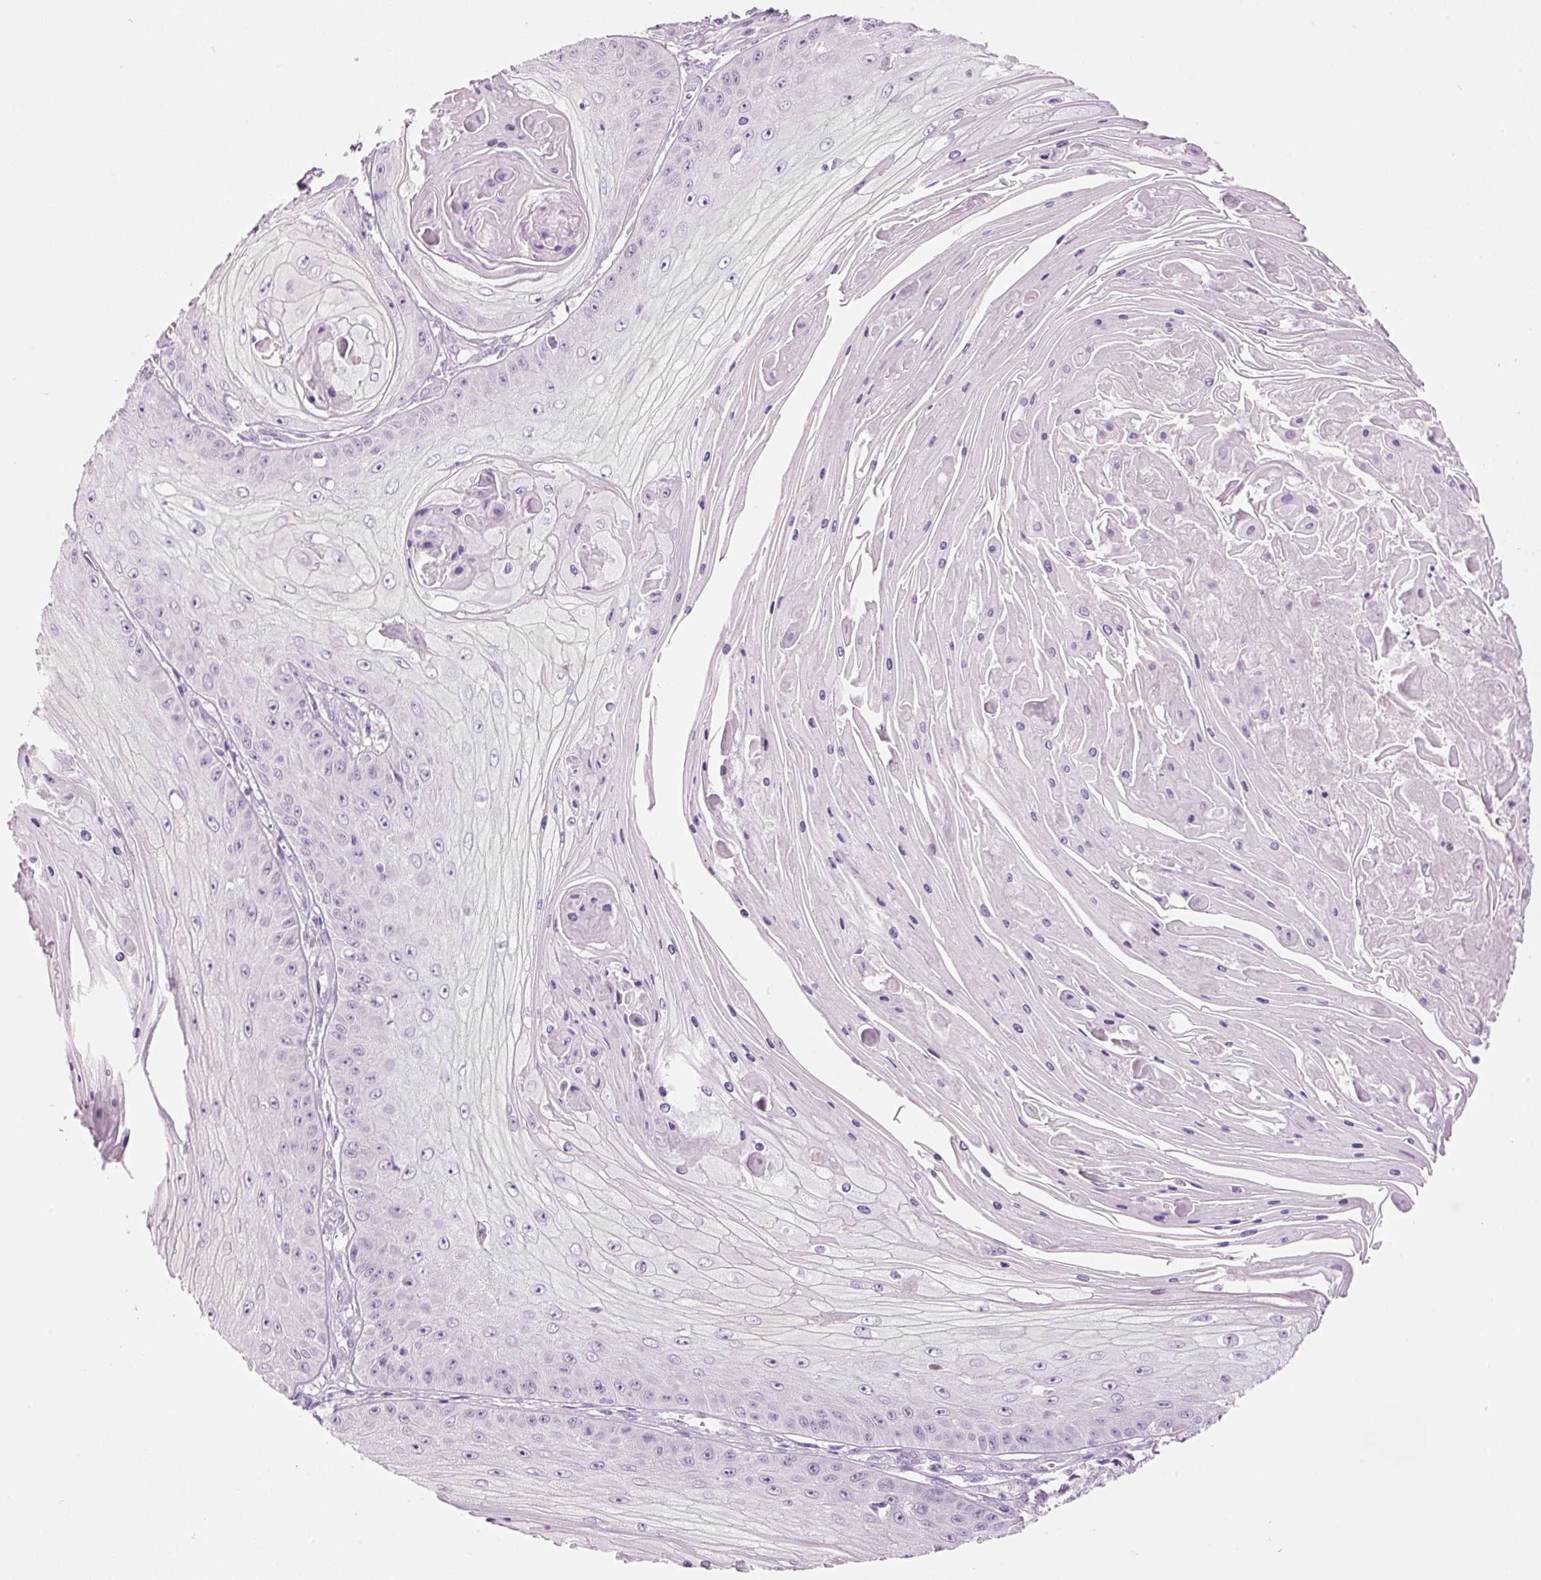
{"staining": {"intensity": "negative", "quantity": "none", "location": "none"}, "tissue": "skin cancer", "cell_type": "Tumor cells", "image_type": "cancer", "snomed": [{"axis": "morphology", "description": "Squamous cell carcinoma, NOS"}, {"axis": "topography", "description": "Skin"}], "caption": "Immunohistochemistry histopathology image of human skin cancer (squamous cell carcinoma) stained for a protein (brown), which demonstrates no expression in tumor cells.", "gene": "GCG", "patient": {"sex": "male", "age": 70}}